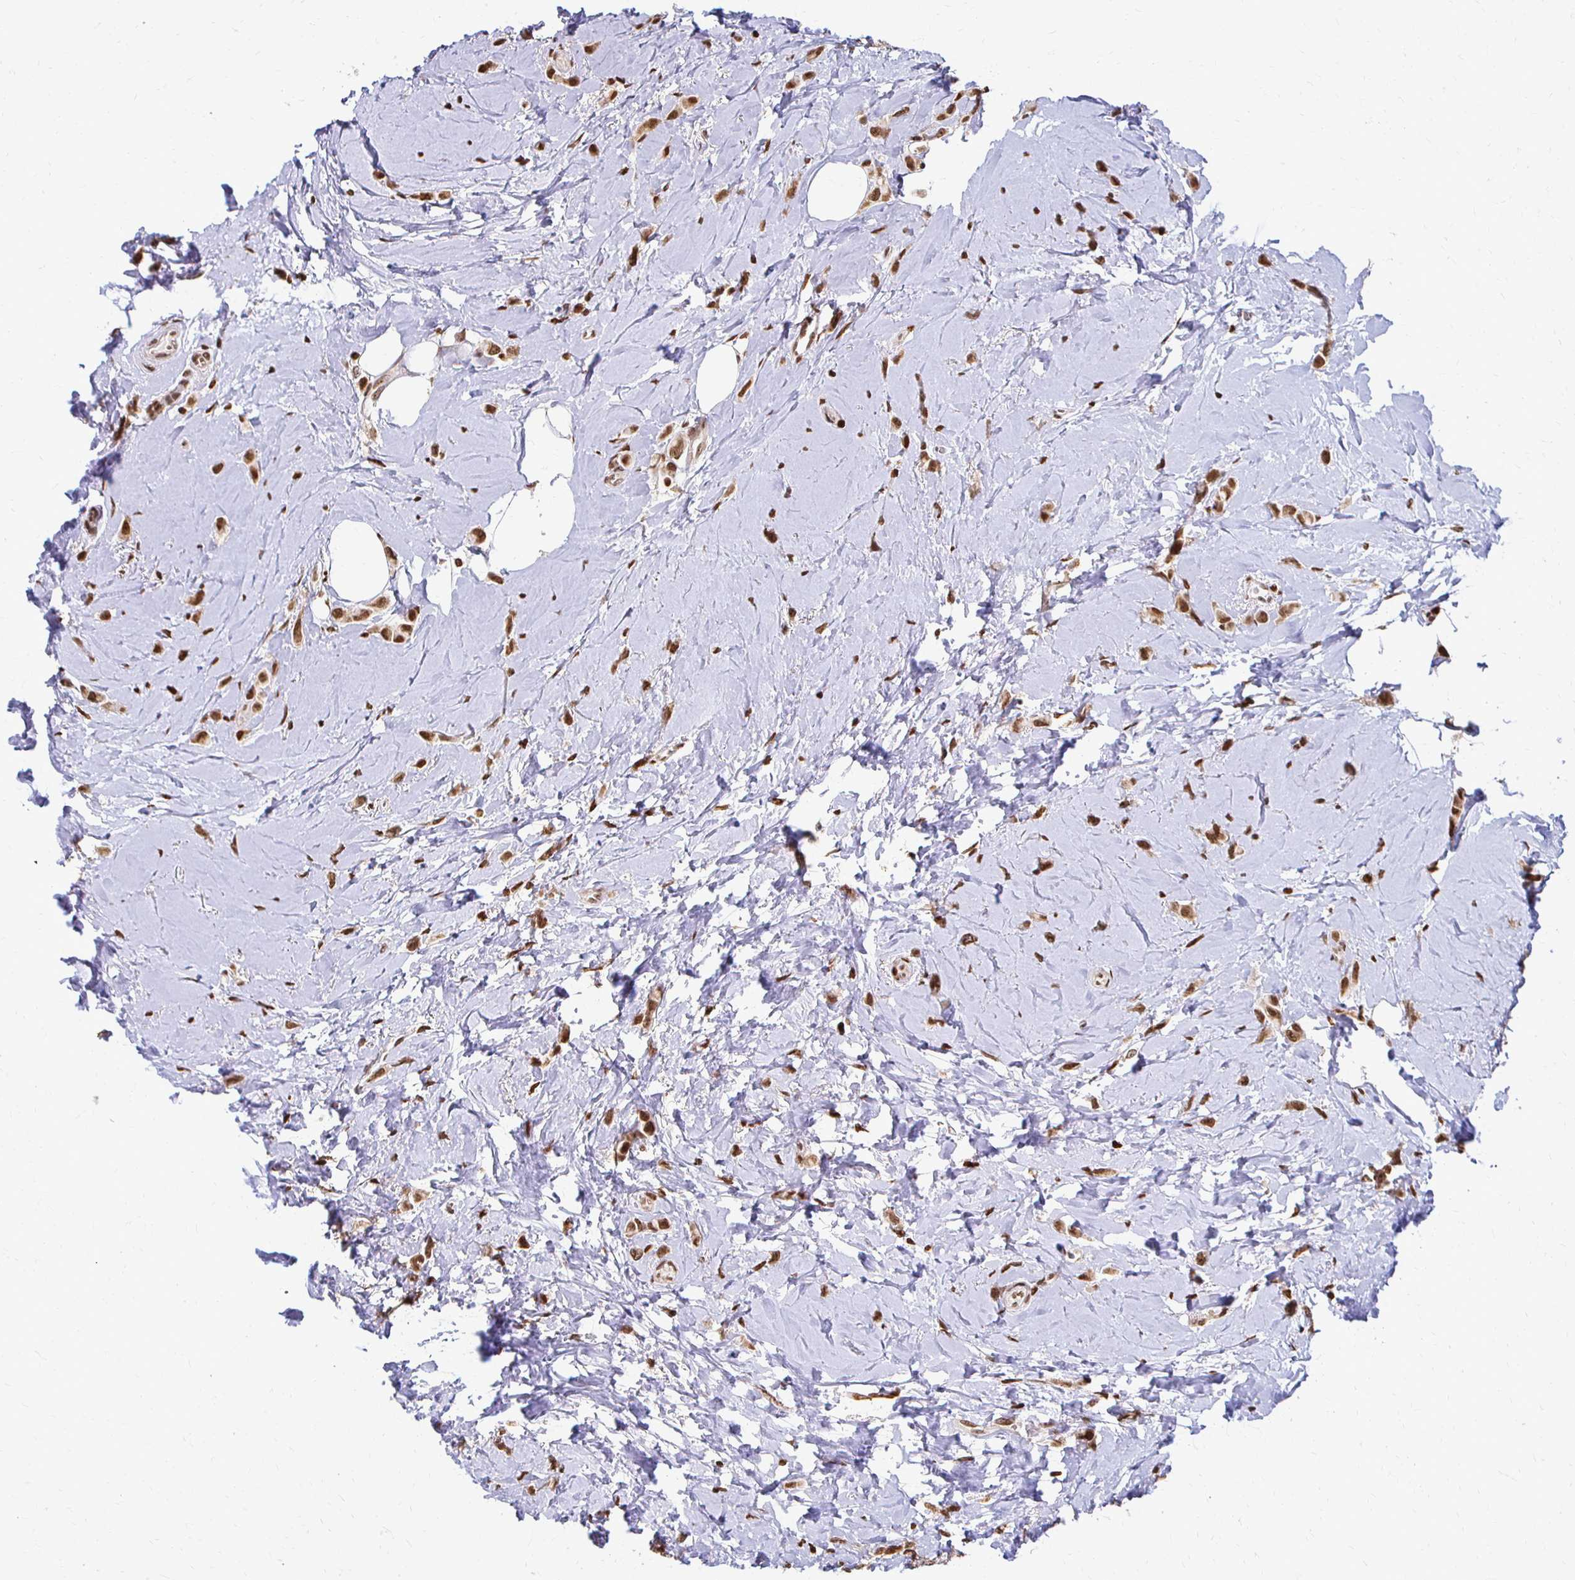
{"staining": {"intensity": "moderate", "quantity": ">75%", "location": "nuclear"}, "tissue": "breast cancer", "cell_type": "Tumor cells", "image_type": "cancer", "snomed": [{"axis": "morphology", "description": "Lobular carcinoma"}, {"axis": "topography", "description": "Breast"}], "caption": "Tumor cells display medium levels of moderate nuclear staining in about >75% of cells in breast cancer.", "gene": "HOXA9", "patient": {"sex": "female", "age": 66}}